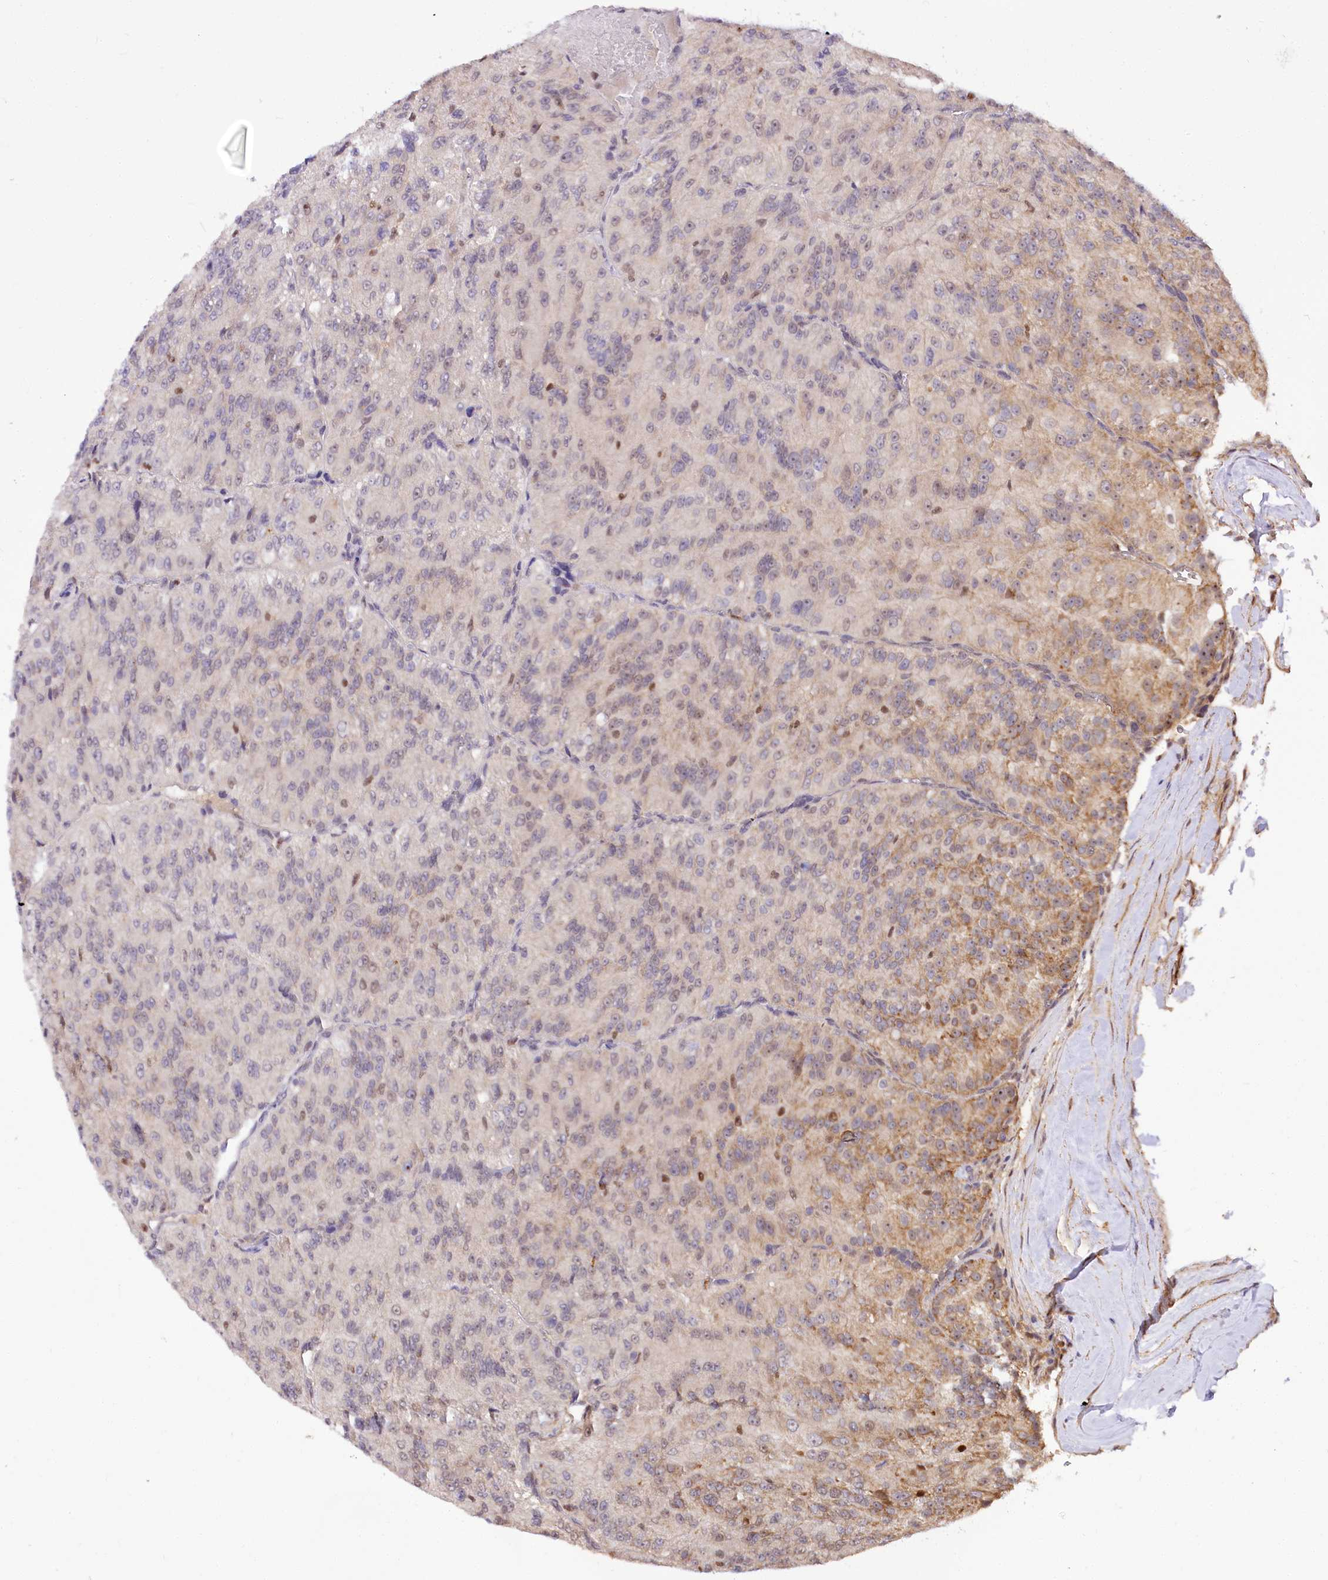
{"staining": {"intensity": "moderate", "quantity": "25%-75%", "location": "cytoplasmic/membranous"}, "tissue": "renal cancer", "cell_type": "Tumor cells", "image_type": "cancer", "snomed": [{"axis": "morphology", "description": "Adenocarcinoma, NOS"}, {"axis": "topography", "description": "Kidney"}], "caption": "IHC image of neoplastic tissue: human renal cancer stained using IHC displays medium levels of moderate protein expression localized specifically in the cytoplasmic/membranous of tumor cells, appearing as a cytoplasmic/membranous brown color.", "gene": "GNL3L", "patient": {"sex": "female", "age": 63}}